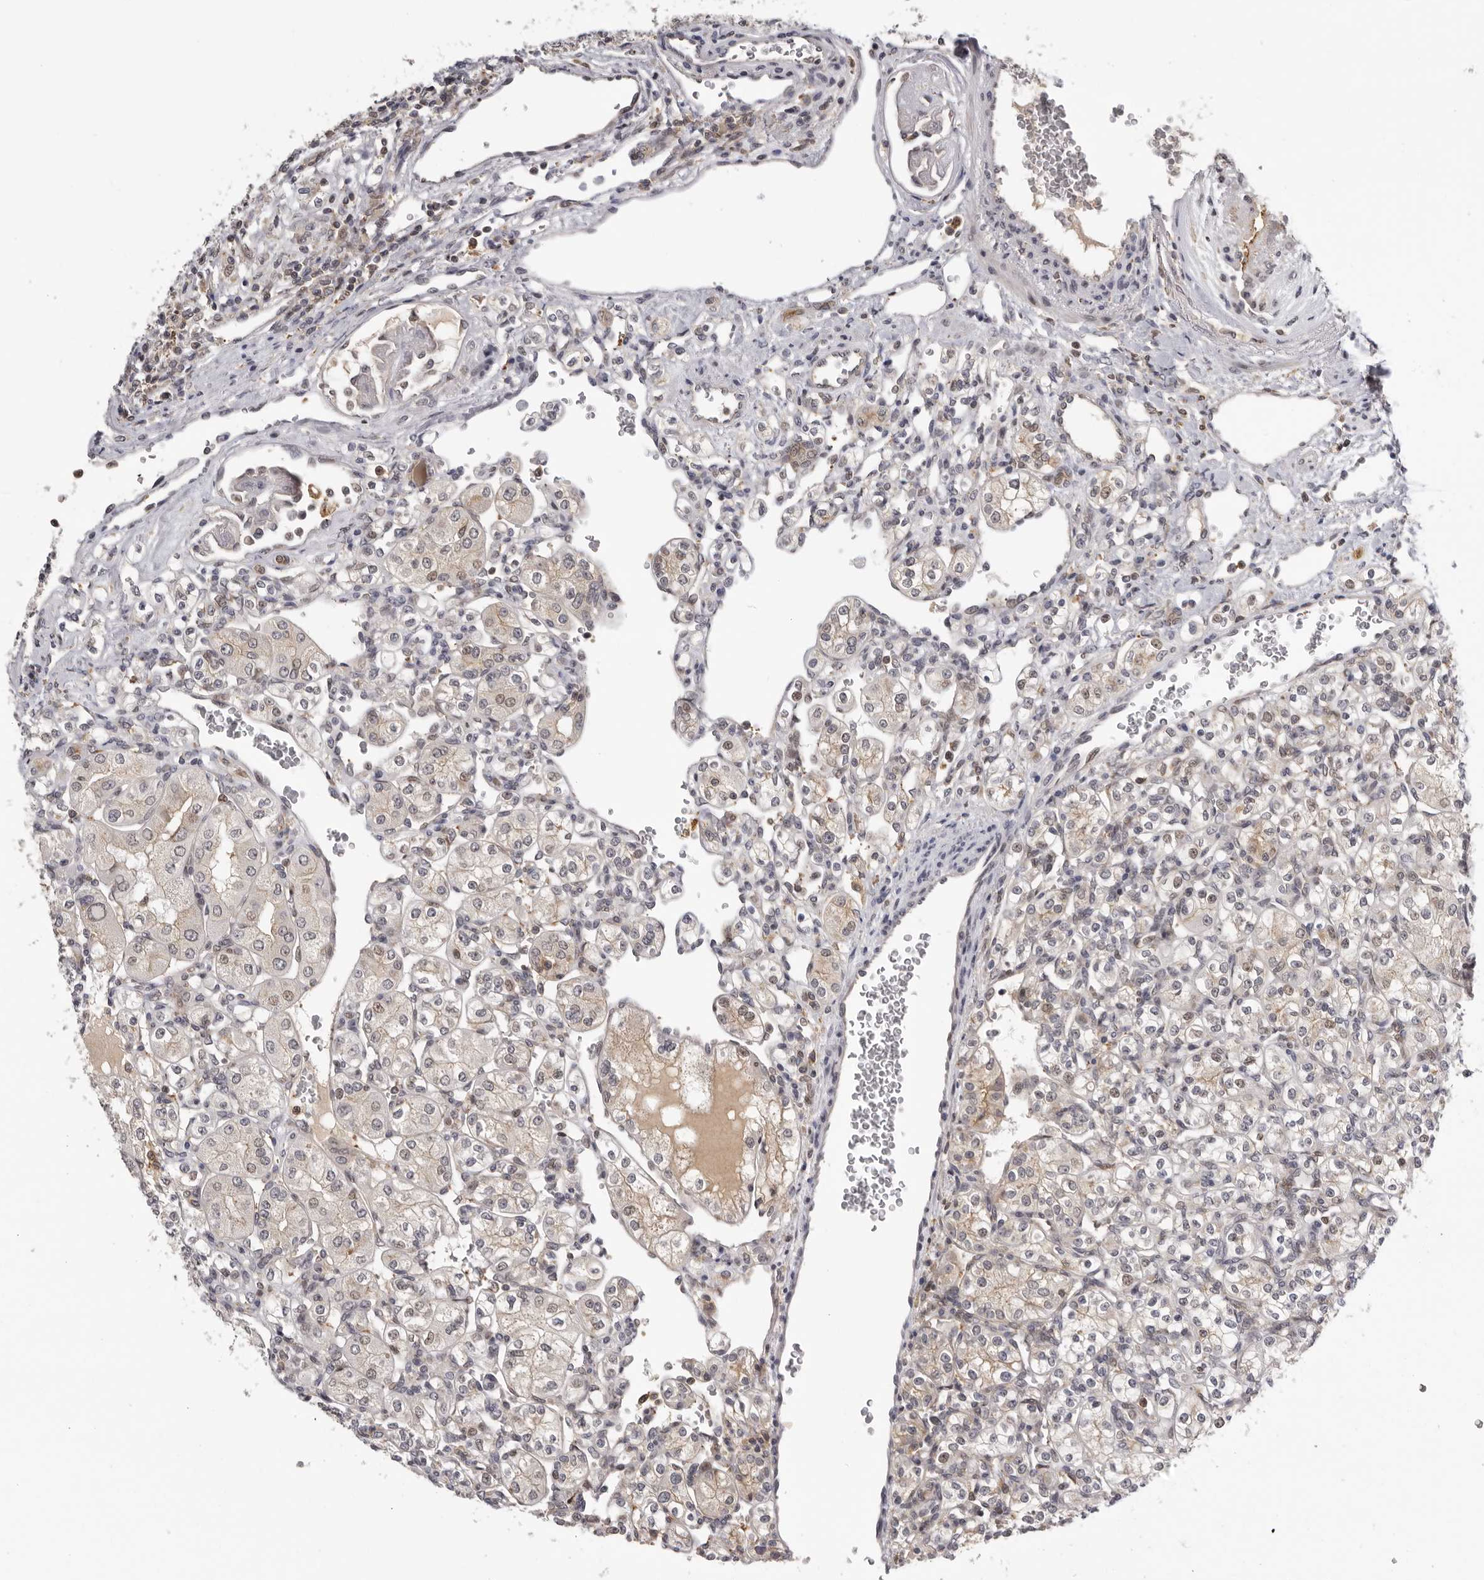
{"staining": {"intensity": "negative", "quantity": "none", "location": "none"}, "tissue": "renal cancer", "cell_type": "Tumor cells", "image_type": "cancer", "snomed": [{"axis": "morphology", "description": "Adenocarcinoma, NOS"}, {"axis": "topography", "description": "Kidney"}], "caption": "Photomicrograph shows no significant protein positivity in tumor cells of renal cancer.", "gene": "KIF2B", "patient": {"sex": "male", "age": 77}}